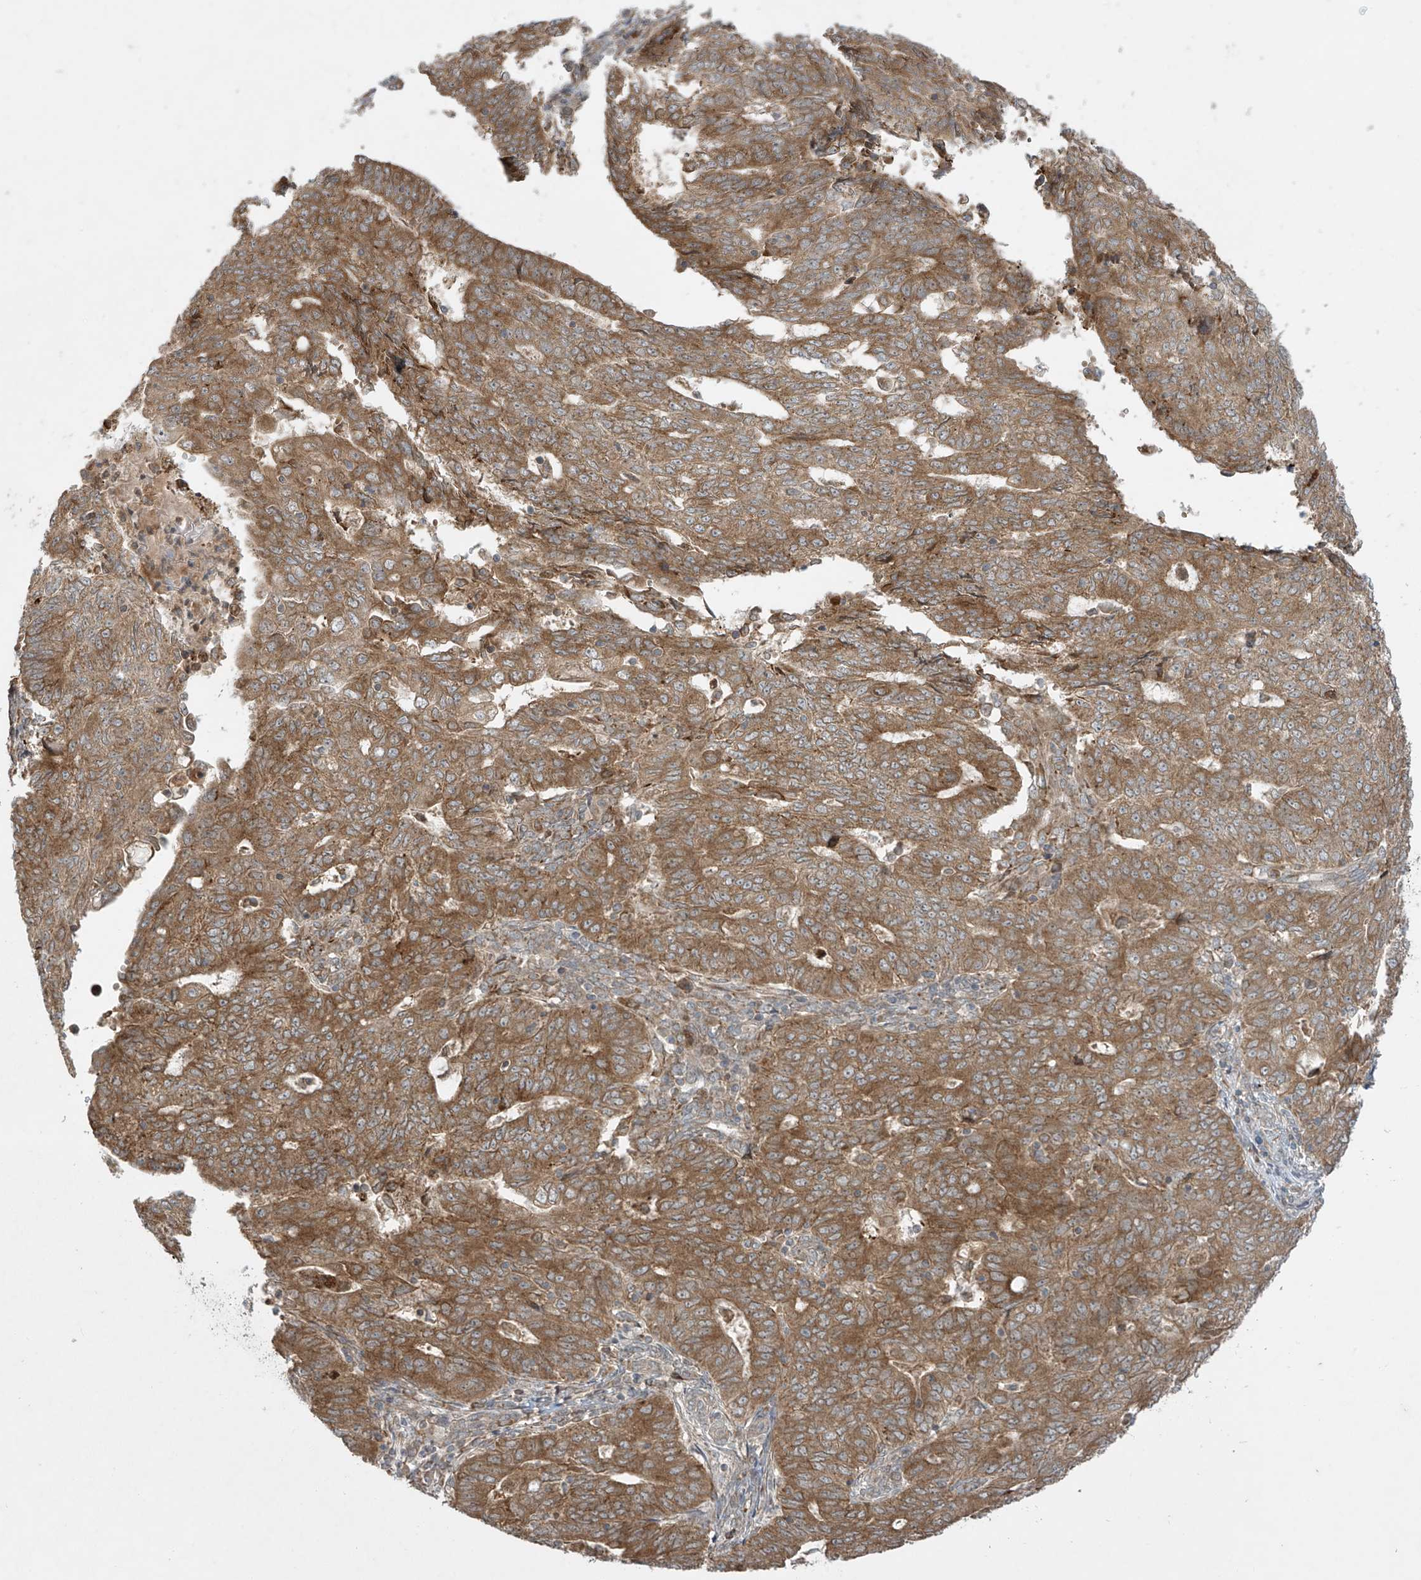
{"staining": {"intensity": "moderate", "quantity": ">75%", "location": "cytoplasmic/membranous"}, "tissue": "endometrial cancer", "cell_type": "Tumor cells", "image_type": "cancer", "snomed": [{"axis": "morphology", "description": "Adenocarcinoma, NOS"}, {"axis": "topography", "description": "Endometrium"}], "caption": "A brown stain highlights moderate cytoplasmic/membranous expression of a protein in human endometrial cancer (adenocarcinoma) tumor cells. The protein is stained brown, and the nuclei are stained in blue (DAB IHC with brightfield microscopy, high magnification).", "gene": "PPAT", "patient": {"sex": "female", "age": 32}}